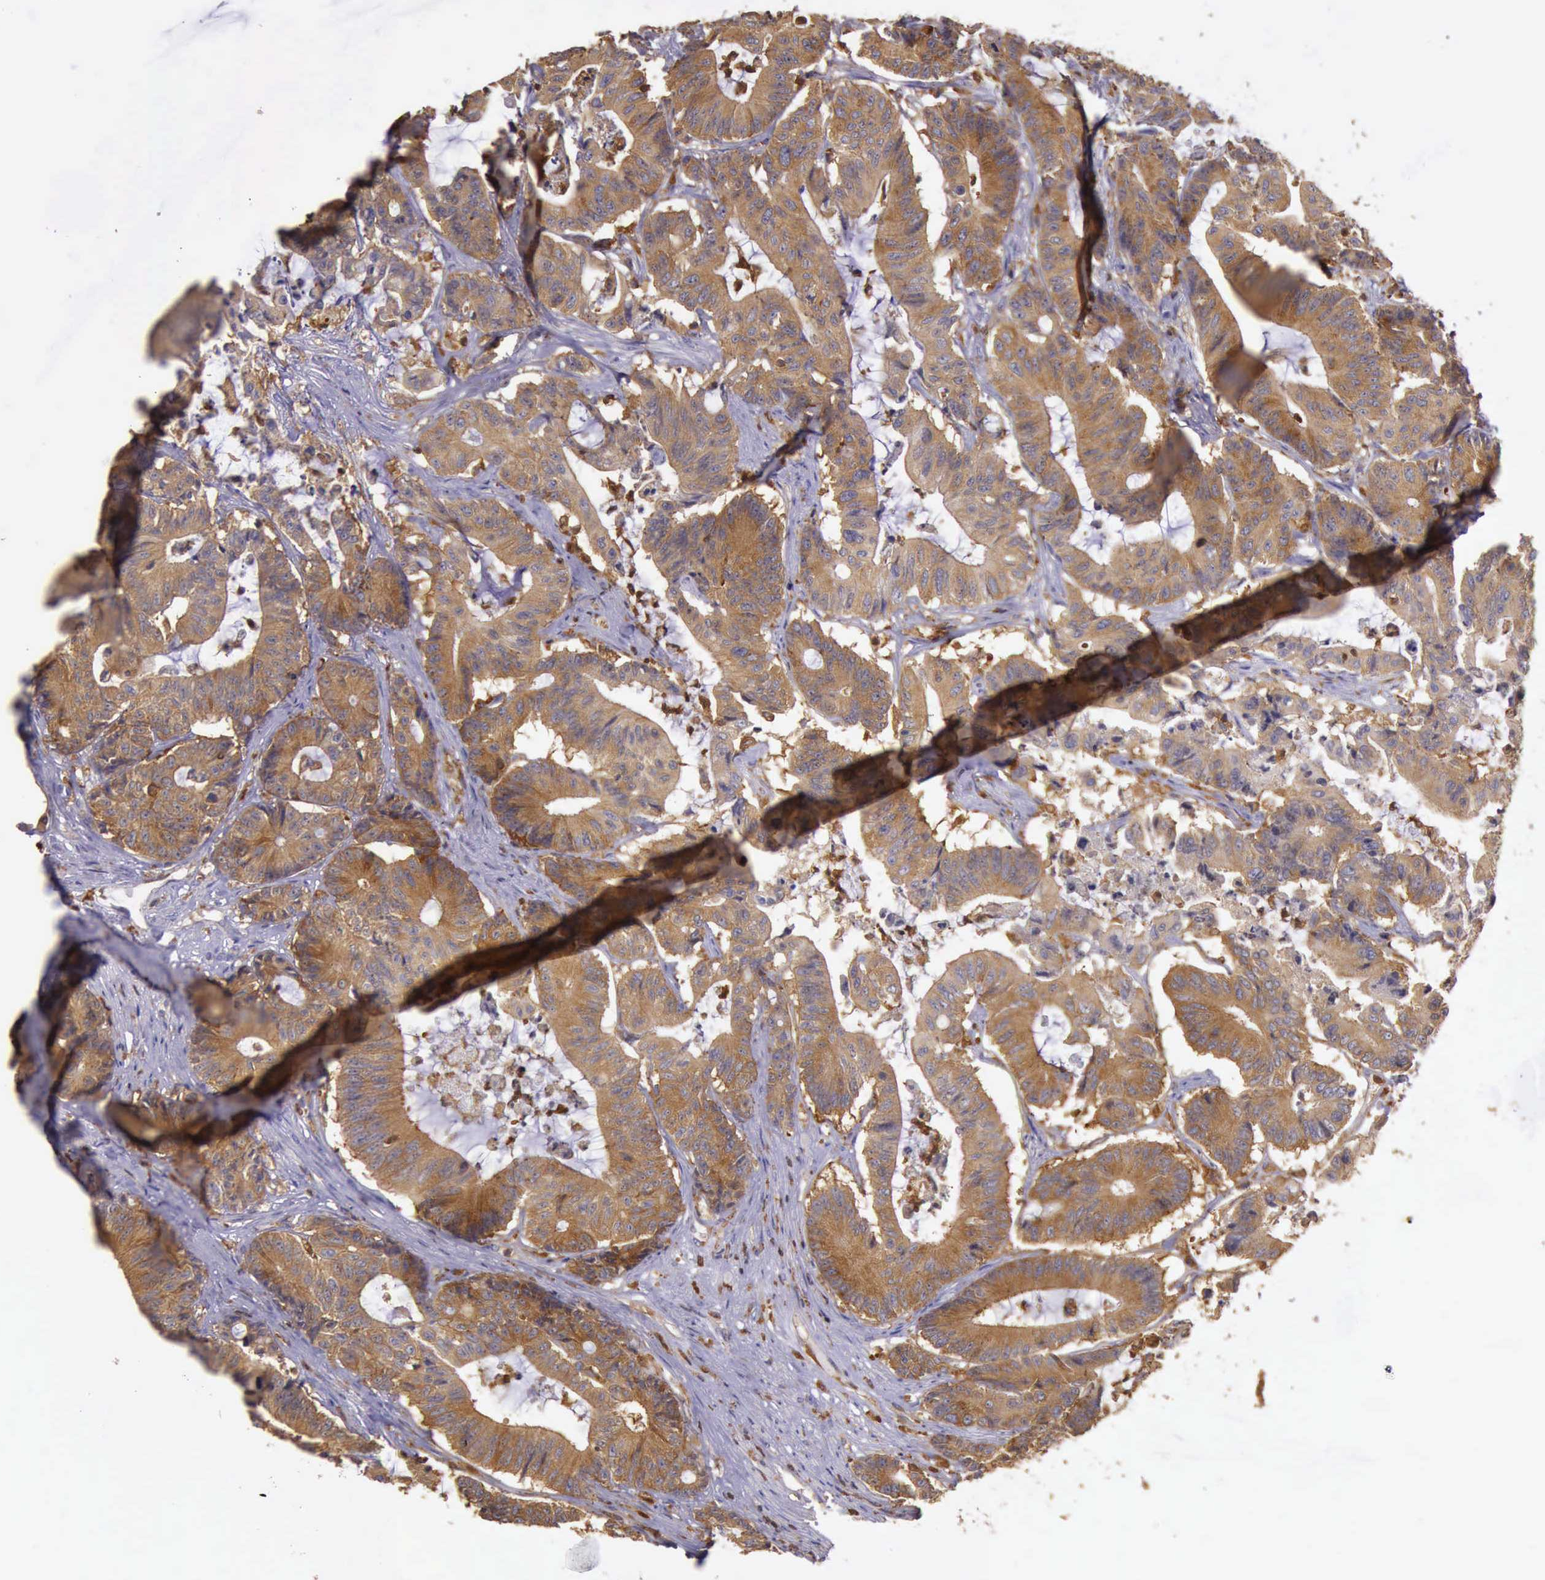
{"staining": {"intensity": "strong", "quantity": ">75%", "location": "cytoplasmic/membranous"}, "tissue": "colorectal cancer", "cell_type": "Tumor cells", "image_type": "cancer", "snomed": [{"axis": "morphology", "description": "Adenocarcinoma, NOS"}, {"axis": "topography", "description": "Colon"}], "caption": "Immunohistochemical staining of human colorectal adenocarcinoma displays high levels of strong cytoplasmic/membranous protein staining in approximately >75% of tumor cells. (Stains: DAB in brown, nuclei in blue, Microscopy: brightfield microscopy at high magnification).", "gene": "ARHGAP4", "patient": {"sex": "female", "age": 84}}